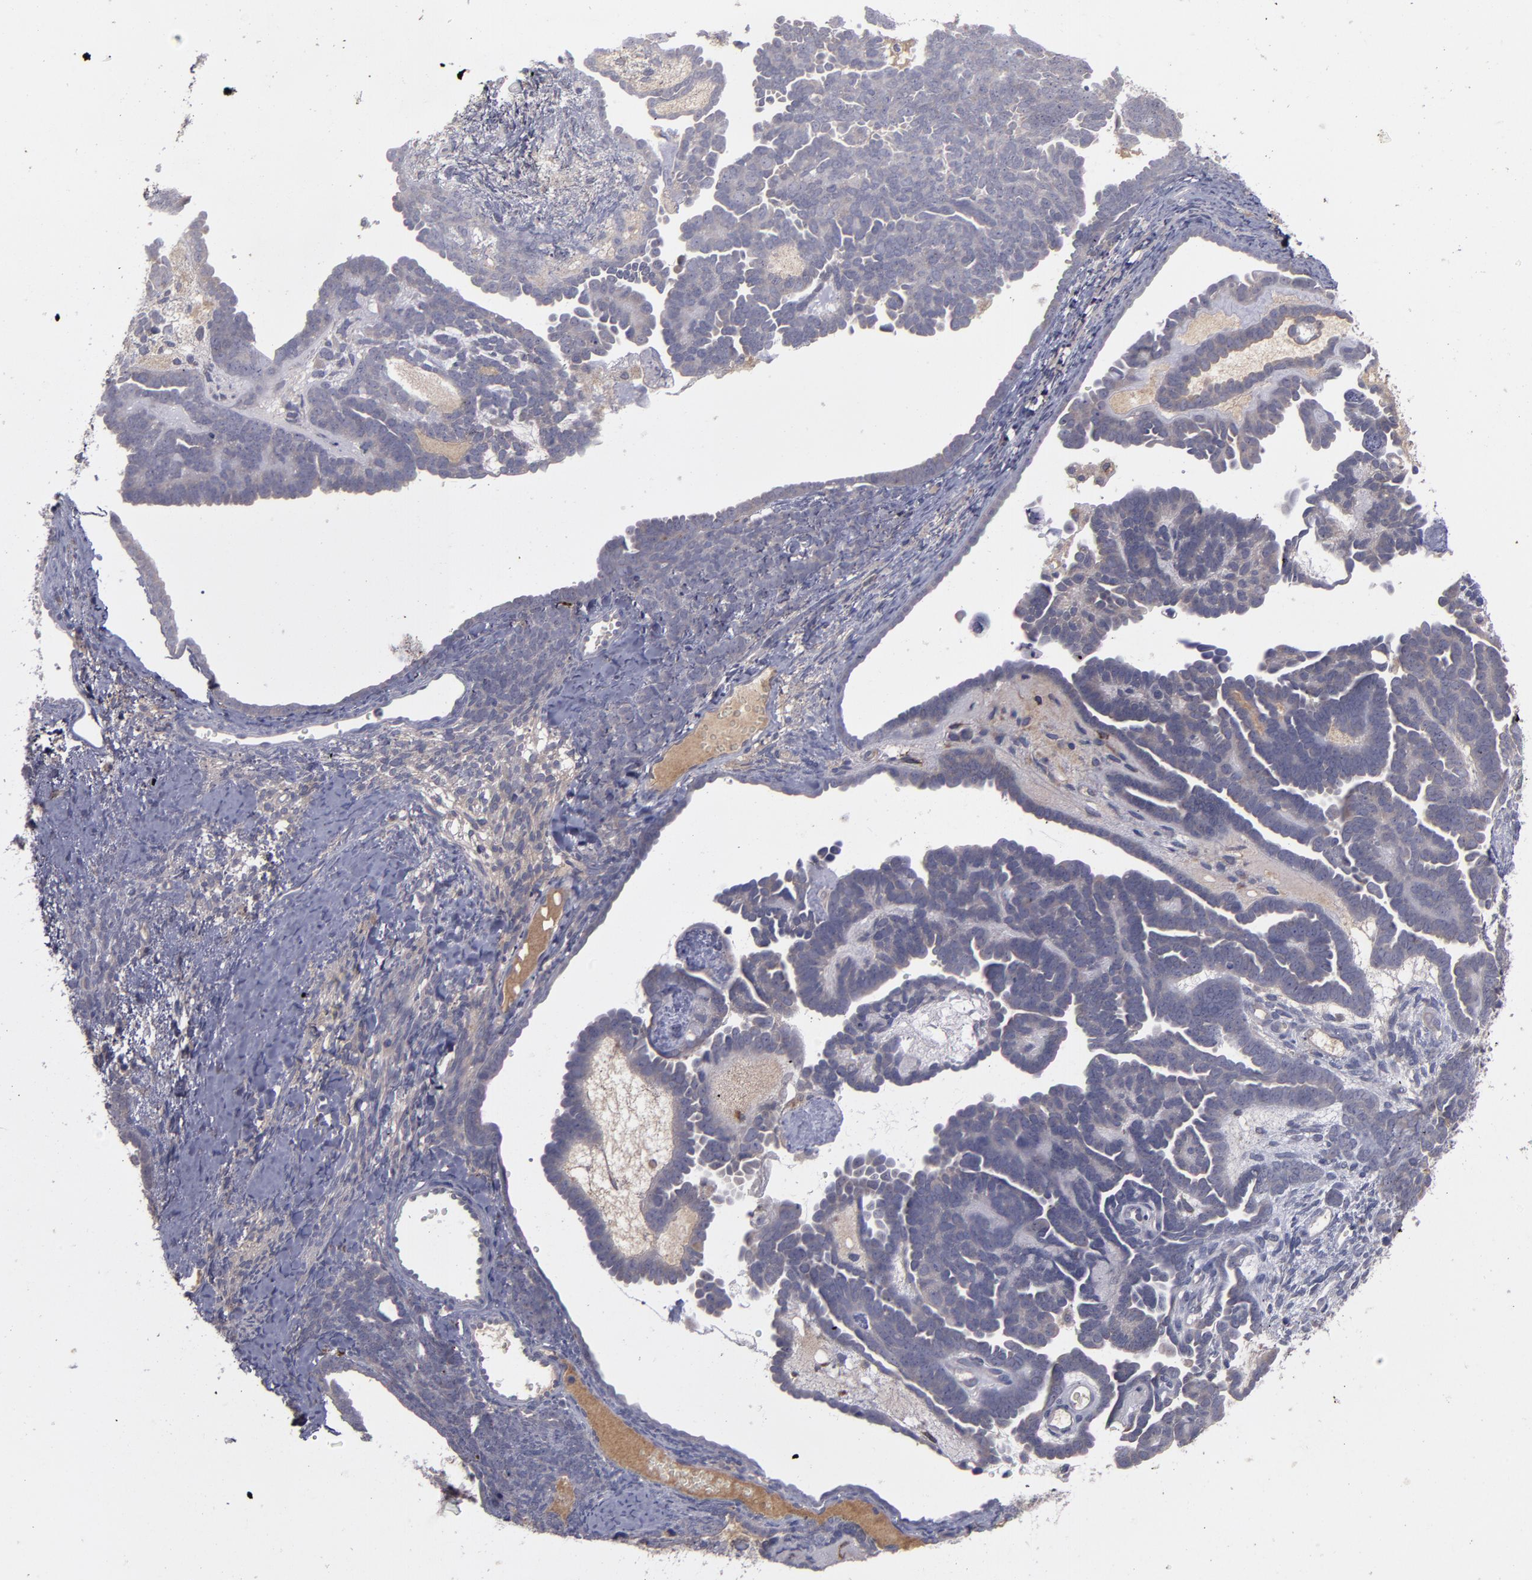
{"staining": {"intensity": "weak", "quantity": ">75%", "location": "cytoplasmic/membranous"}, "tissue": "endometrial cancer", "cell_type": "Tumor cells", "image_type": "cancer", "snomed": [{"axis": "morphology", "description": "Neoplasm, malignant, NOS"}, {"axis": "topography", "description": "Endometrium"}], "caption": "Immunohistochemistry micrograph of neoplastic tissue: neoplasm (malignant) (endometrial) stained using immunohistochemistry demonstrates low levels of weak protein expression localized specifically in the cytoplasmic/membranous of tumor cells, appearing as a cytoplasmic/membranous brown color.", "gene": "MMP11", "patient": {"sex": "female", "age": 74}}